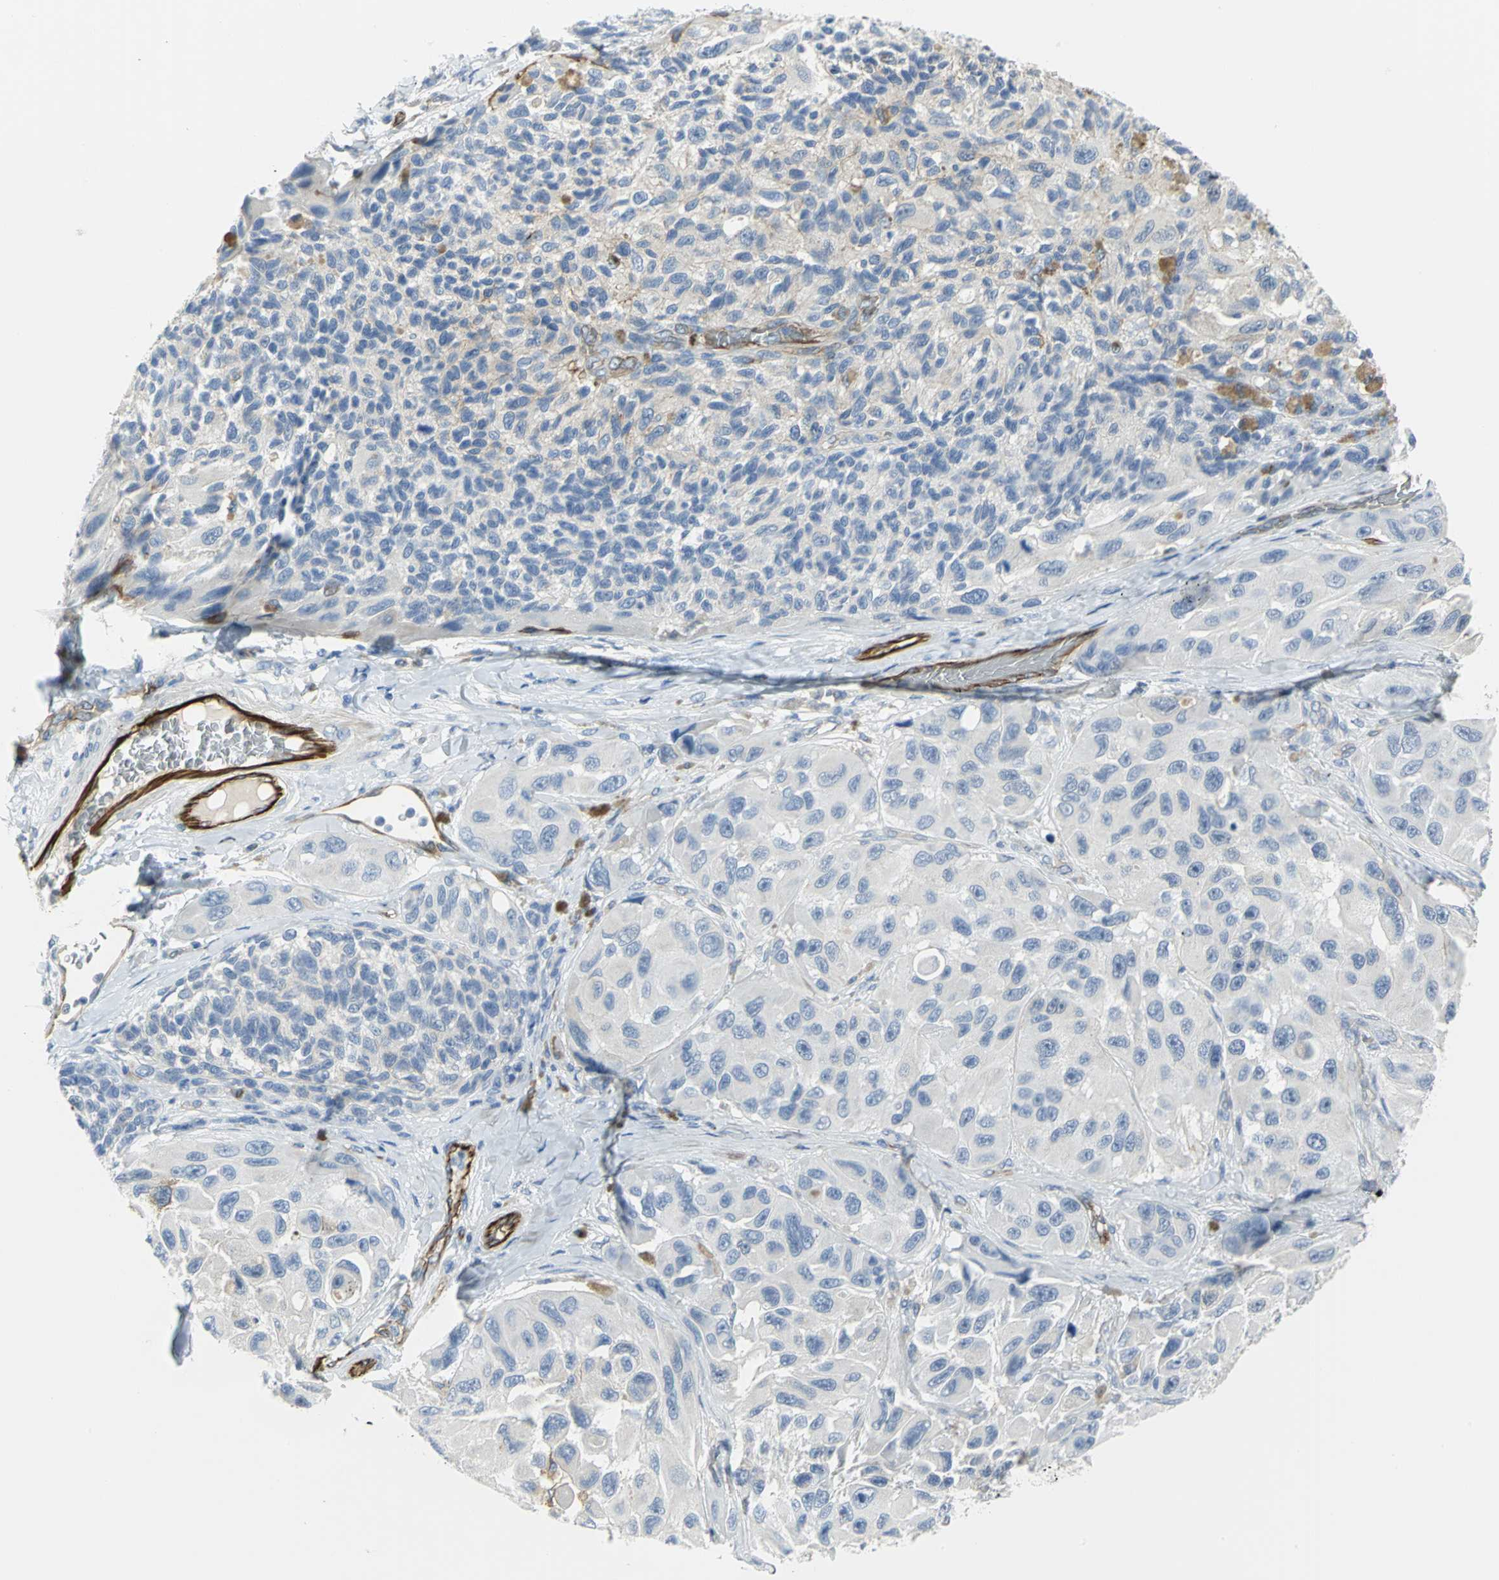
{"staining": {"intensity": "negative", "quantity": "none", "location": "none"}, "tissue": "melanoma", "cell_type": "Tumor cells", "image_type": "cancer", "snomed": [{"axis": "morphology", "description": "Malignant melanoma, NOS"}, {"axis": "topography", "description": "Skin"}], "caption": "Immunohistochemical staining of malignant melanoma demonstrates no significant positivity in tumor cells. The staining is performed using DAB (3,3'-diaminobenzidine) brown chromogen with nuclei counter-stained in using hematoxylin.", "gene": "FLNB", "patient": {"sex": "female", "age": 73}}